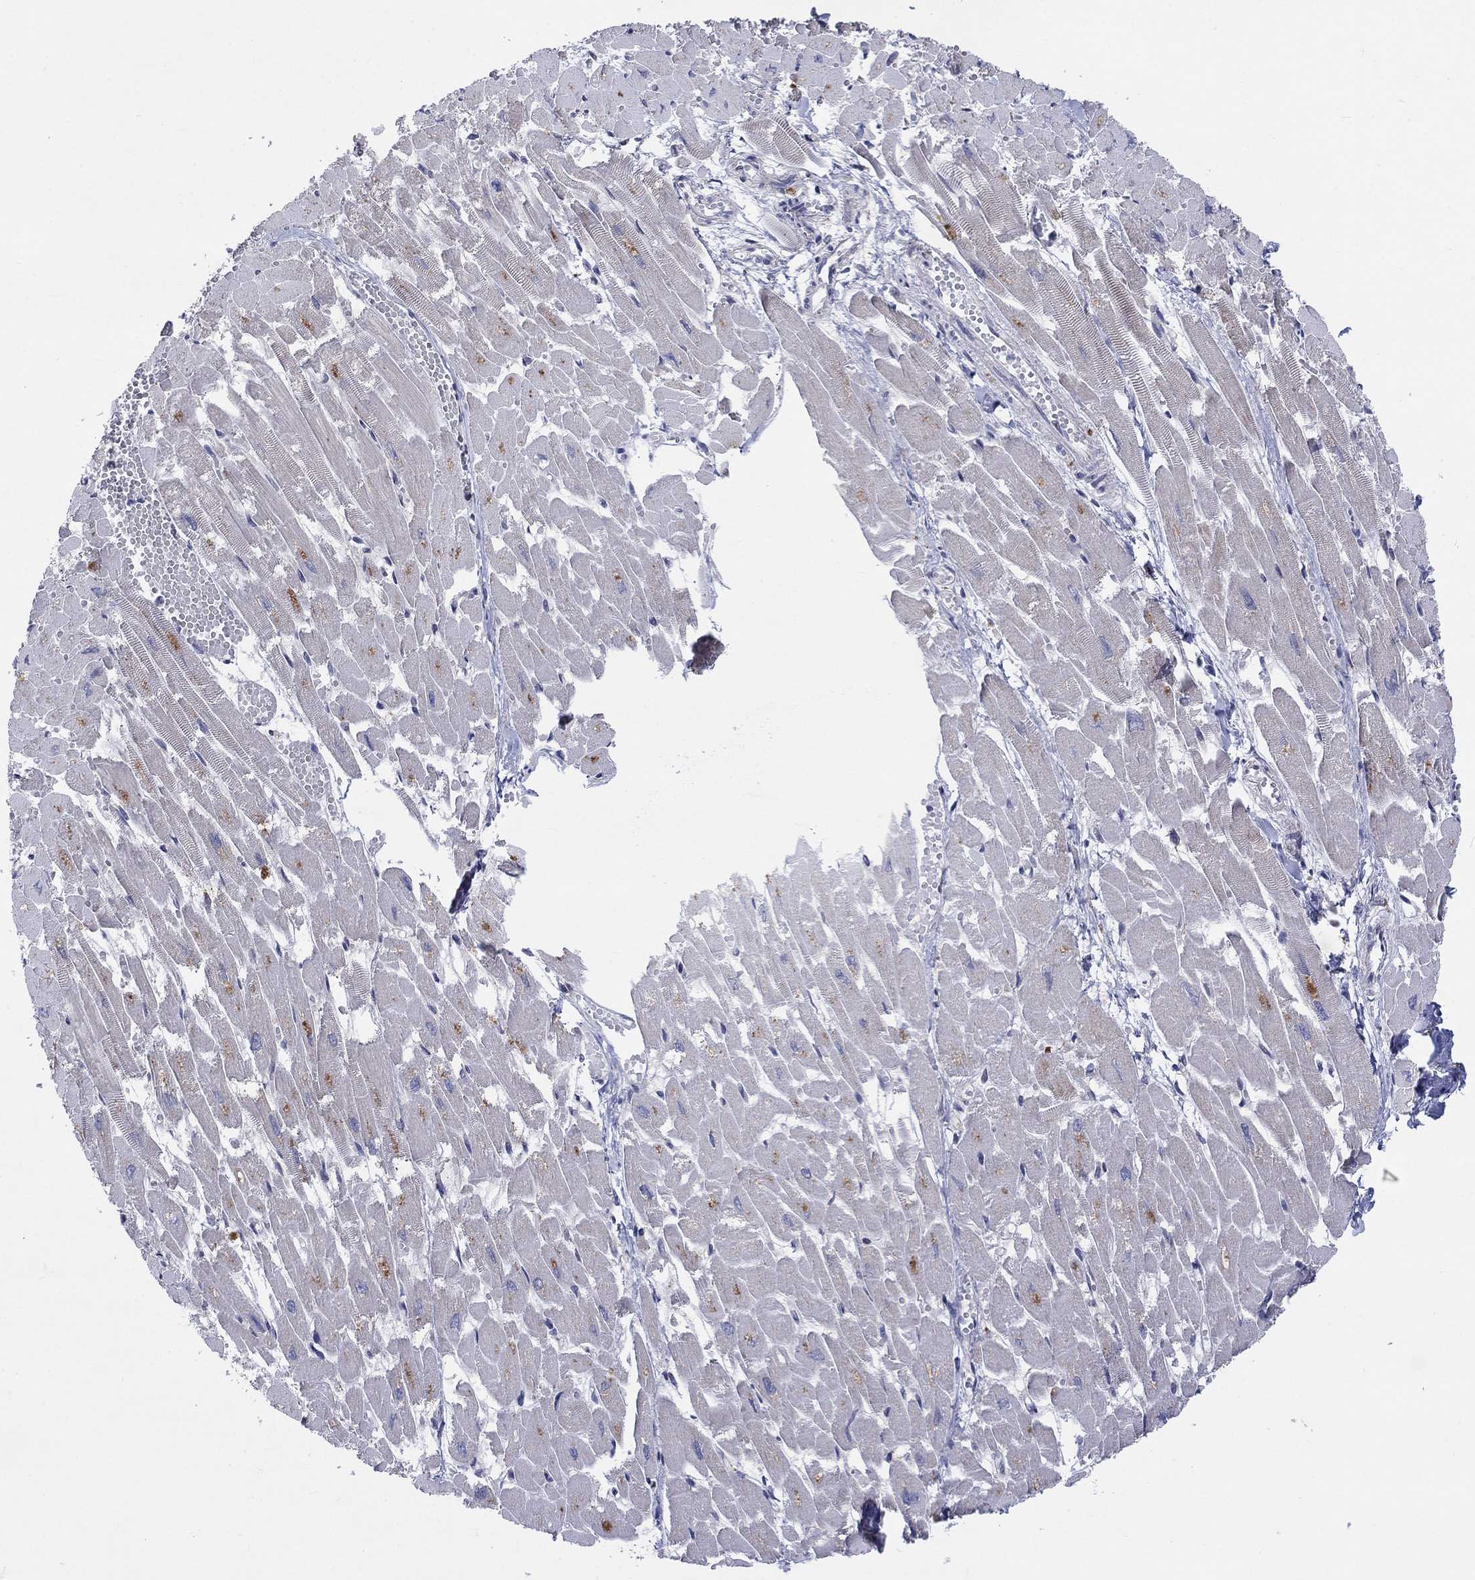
{"staining": {"intensity": "weak", "quantity": "<25%", "location": "cytoplasmic/membranous"}, "tissue": "heart muscle", "cell_type": "Cardiomyocytes", "image_type": "normal", "snomed": [{"axis": "morphology", "description": "Normal tissue, NOS"}, {"axis": "topography", "description": "Heart"}], "caption": "There is no significant staining in cardiomyocytes of heart muscle.", "gene": "SLC35F2", "patient": {"sex": "female", "age": 52}}